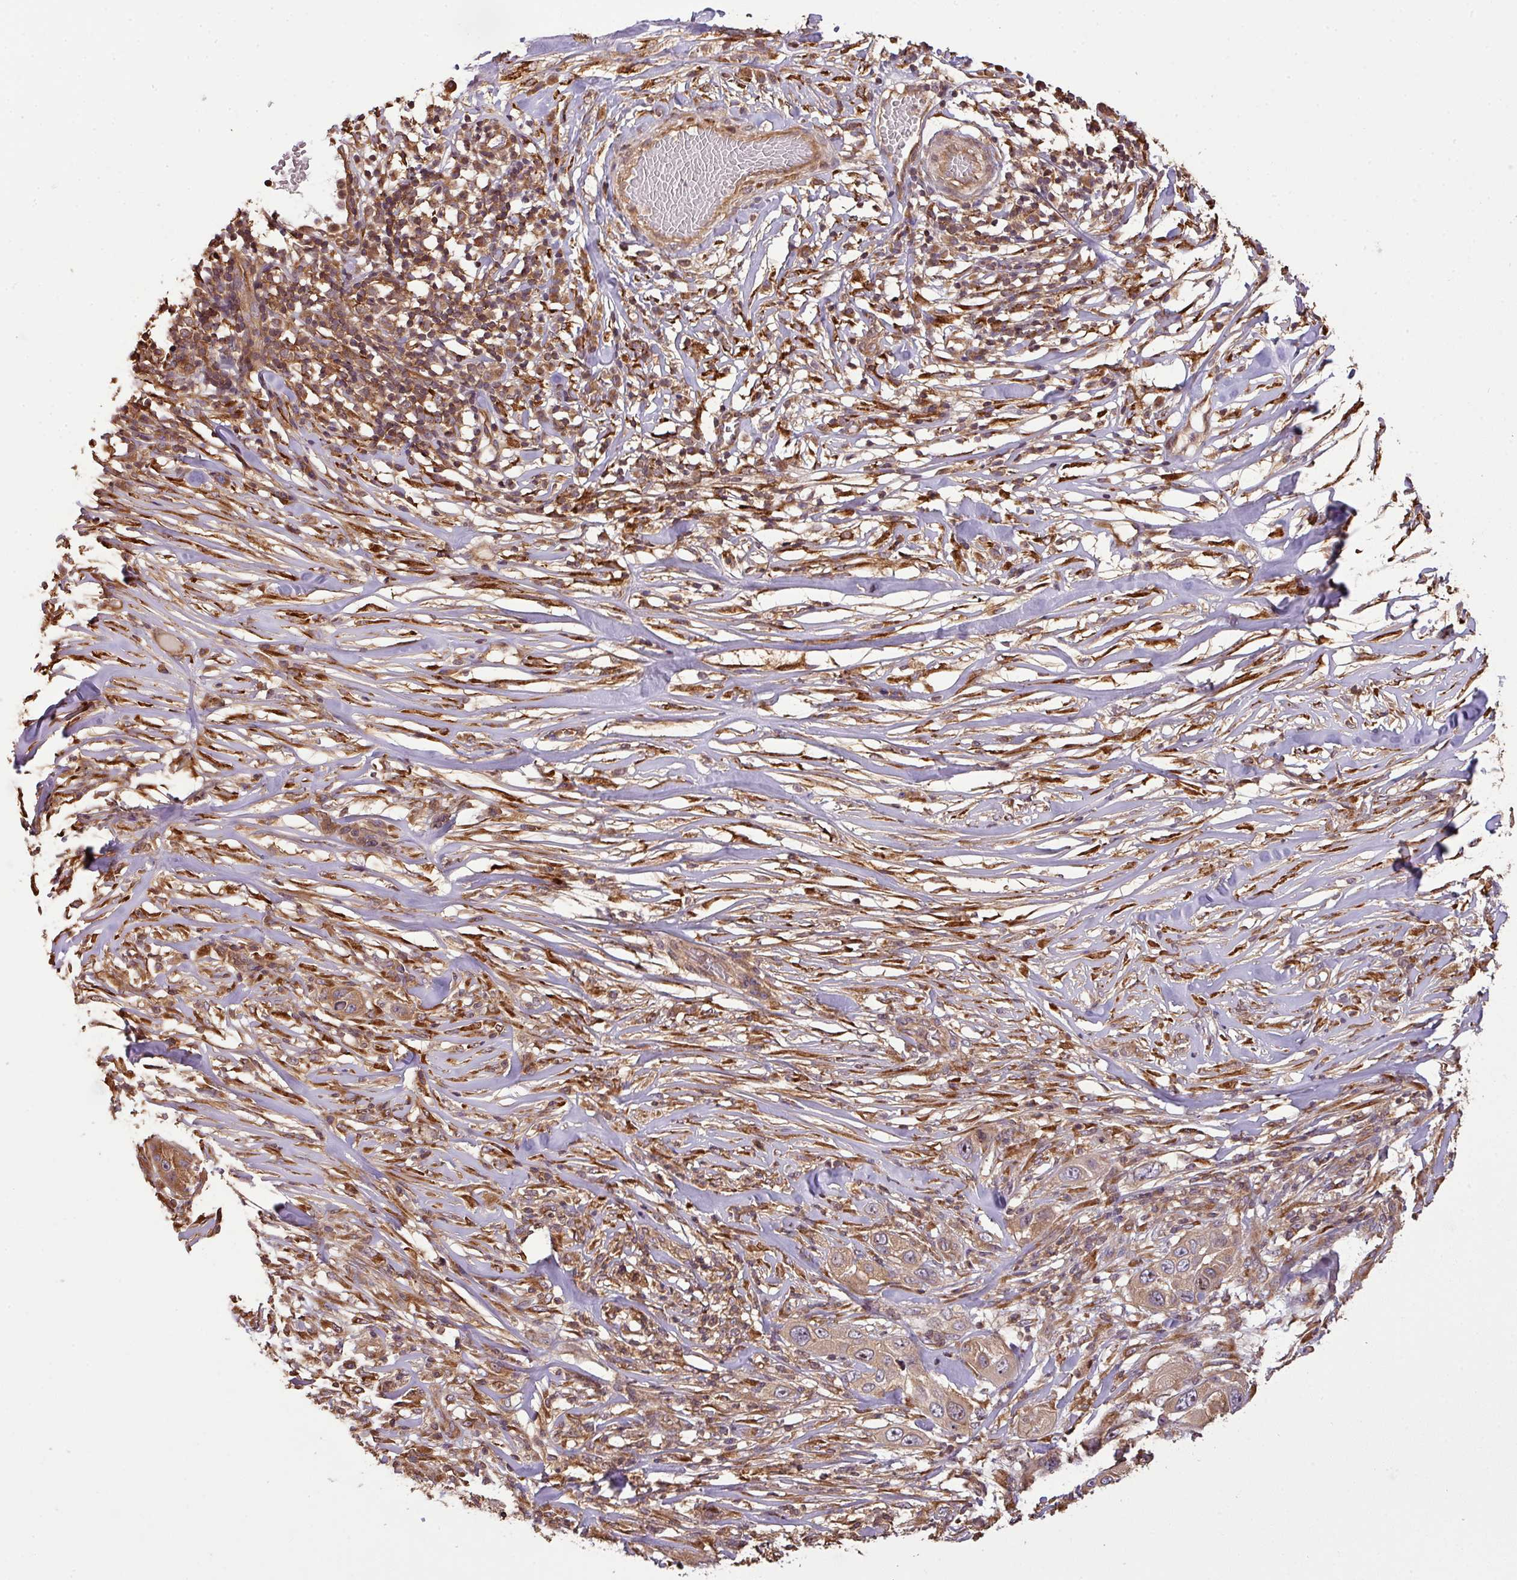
{"staining": {"intensity": "moderate", "quantity": ">75%", "location": "cytoplasmic/membranous,nuclear"}, "tissue": "skin cancer", "cell_type": "Tumor cells", "image_type": "cancer", "snomed": [{"axis": "morphology", "description": "Squamous cell carcinoma, NOS"}, {"axis": "topography", "description": "Skin"}], "caption": "The micrograph demonstrates a brown stain indicating the presence of a protein in the cytoplasmic/membranous and nuclear of tumor cells in squamous cell carcinoma (skin). The staining was performed using DAB (3,3'-diaminobenzidine), with brown indicating positive protein expression. Nuclei are stained blue with hematoxylin.", "gene": "VENTX", "patient": {"sex": "female", "age": 44}}